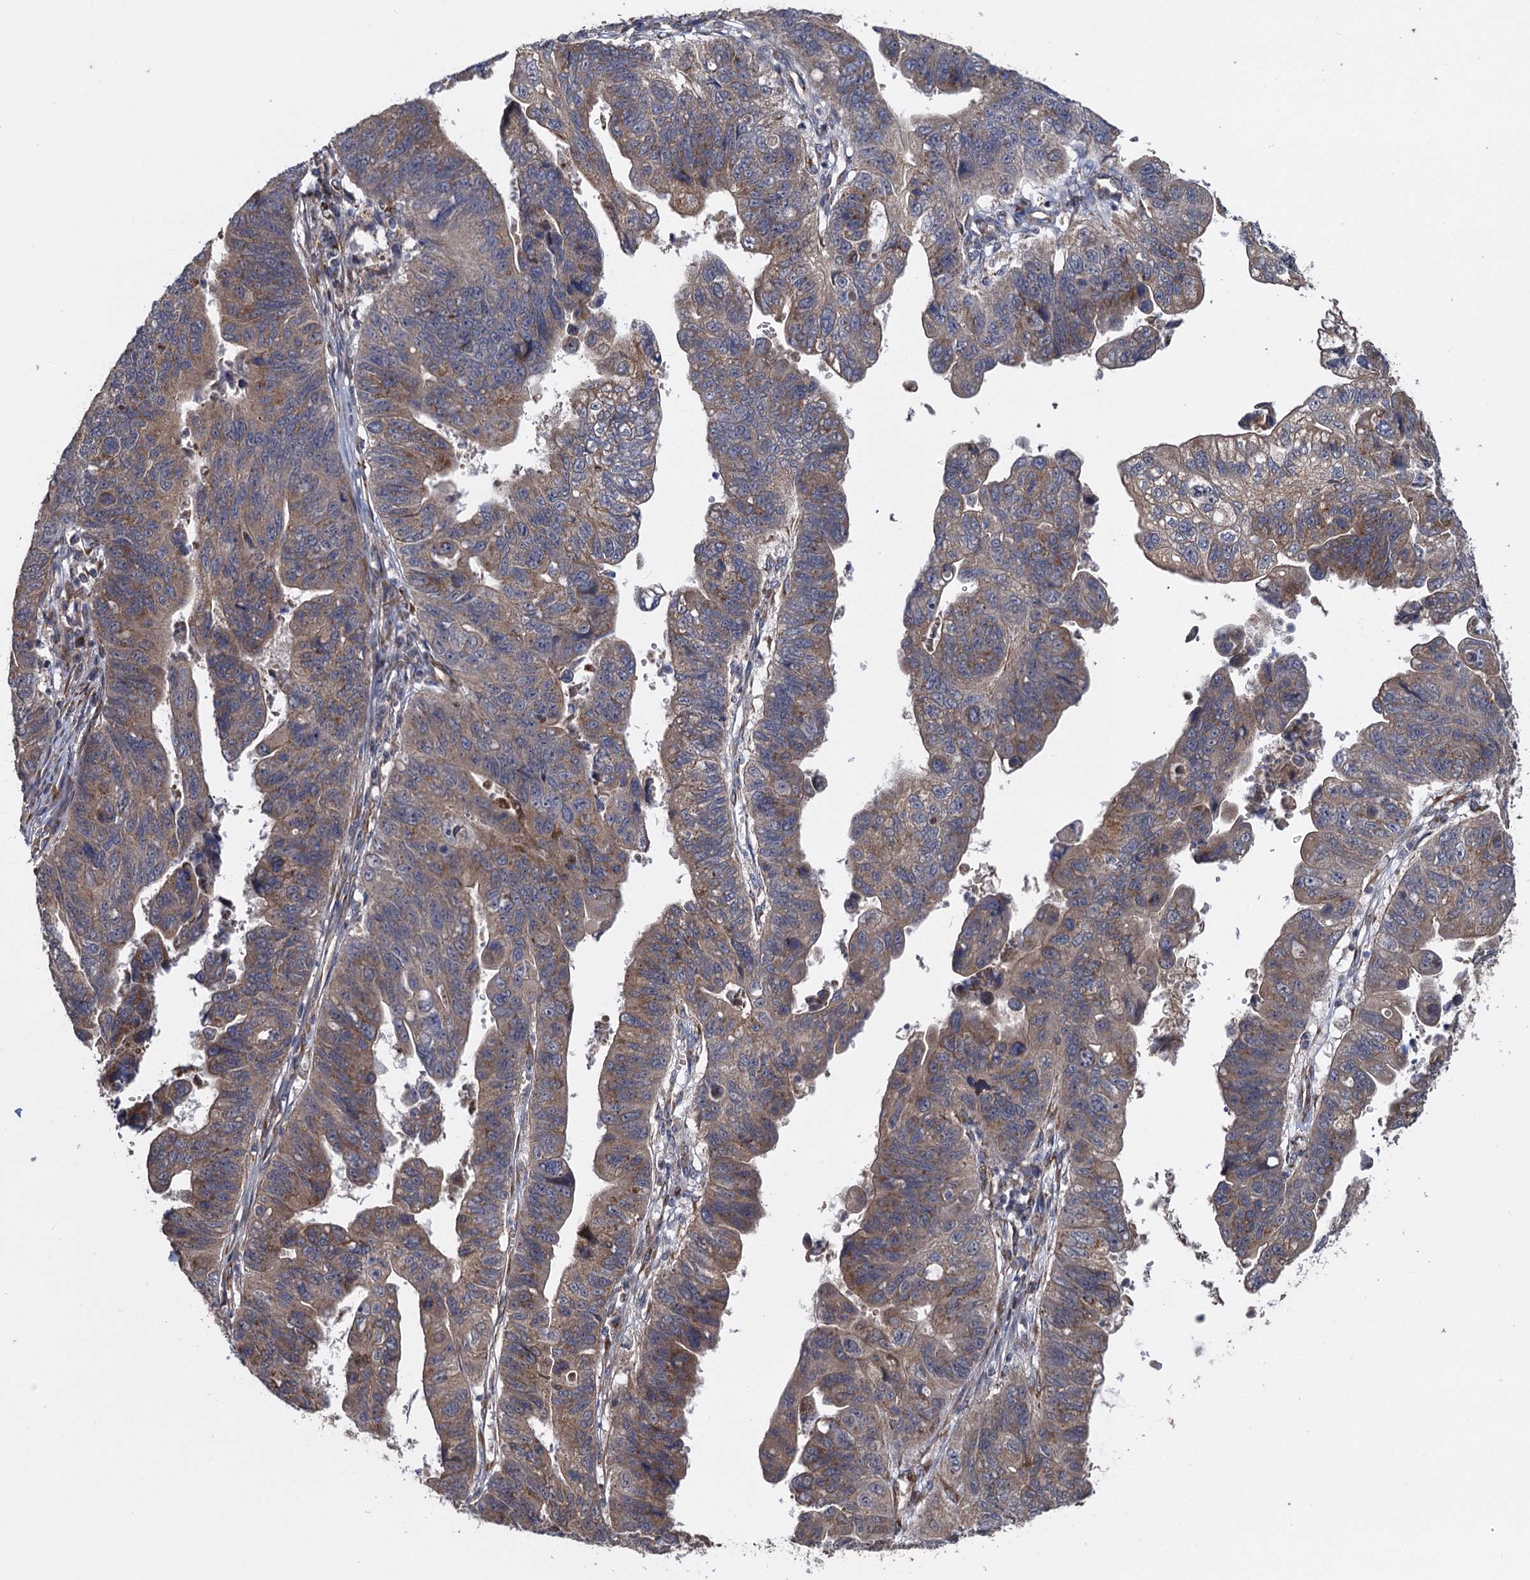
{"staining": {"intensity": "moderate", "quantity": ">75%", "location": "cytoplasmic/membranous"}, "tissue": "stomach cancer", "cell_type": "Tumor cells", "image_type": "cancer", "snomed": [{"axis": "morphology", "description": "Adenocarcinoma, NOS"}, {"axis": "topography", "description": "Stomach"}], "caption": "The histopathology image displays a brown stain indicating the presence of a protein in the cytoplasmic/membranous of tumor cells in stomach adenocarcinoma.", "gene": "HAUS1", "patient": {"sex": "male", "age": 59}}